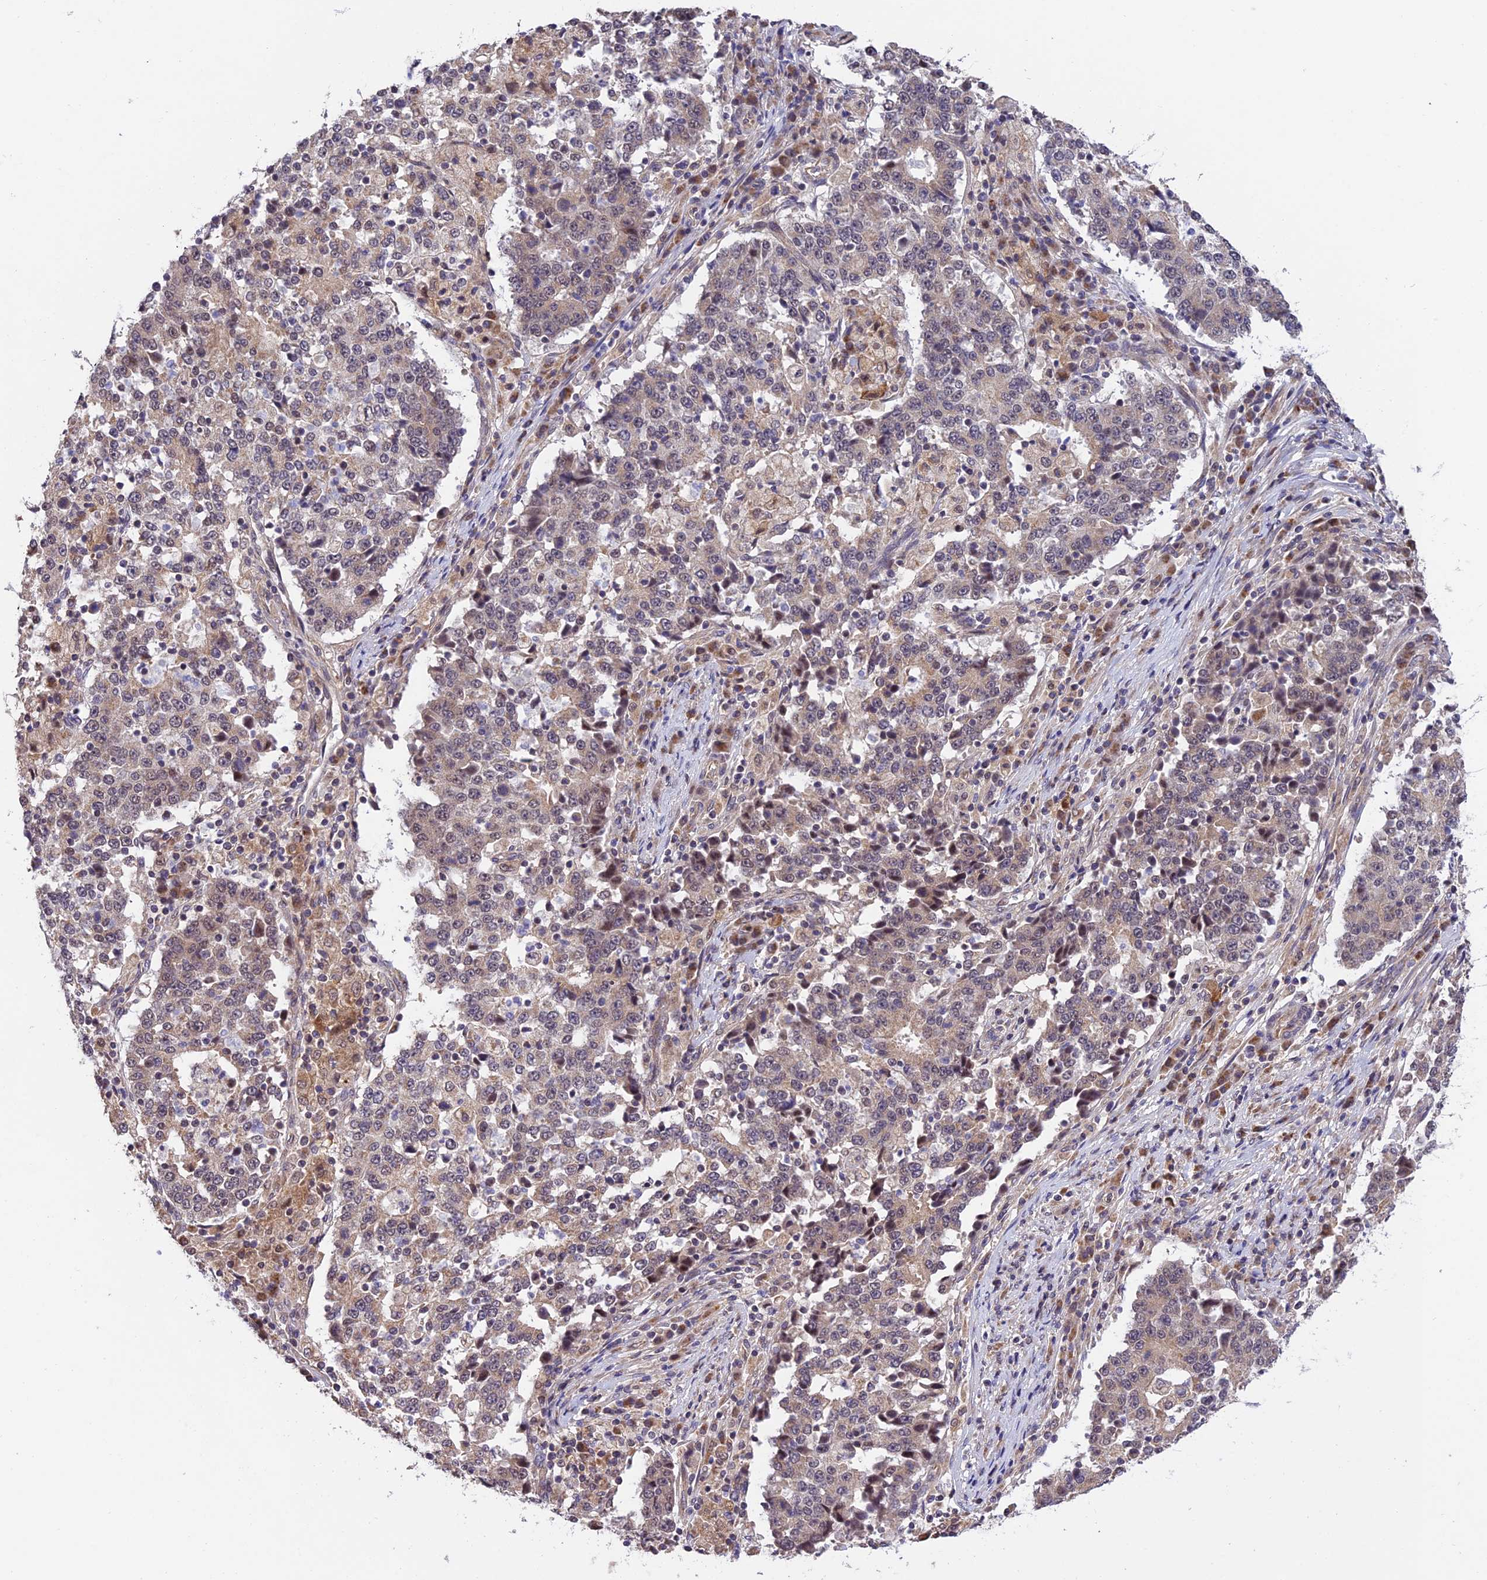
{"staining": {"intensity": "weak", "quantity": "<25%", "location": "cytoplasmic/membranous"}, "tissue": "stomach cancer", "cell_type": "Tumor cells", "image_type": "cancer", "snomed": [{"axis": "morphology", "description": "Adenocarcinoma, NOS"}, {"axis": "topography", "description": "Stomach"}], "caption": "Tumor cells show no significant protein positivity in adenocarcinoma (stomach). (DAB (3,3'-diaminobenzidine) immunohistochemistry (IHC) visualized using brightfield microscopy, high magnification).", "gene": "MNS1", "patient": {"sex": "male", "age": 59}}